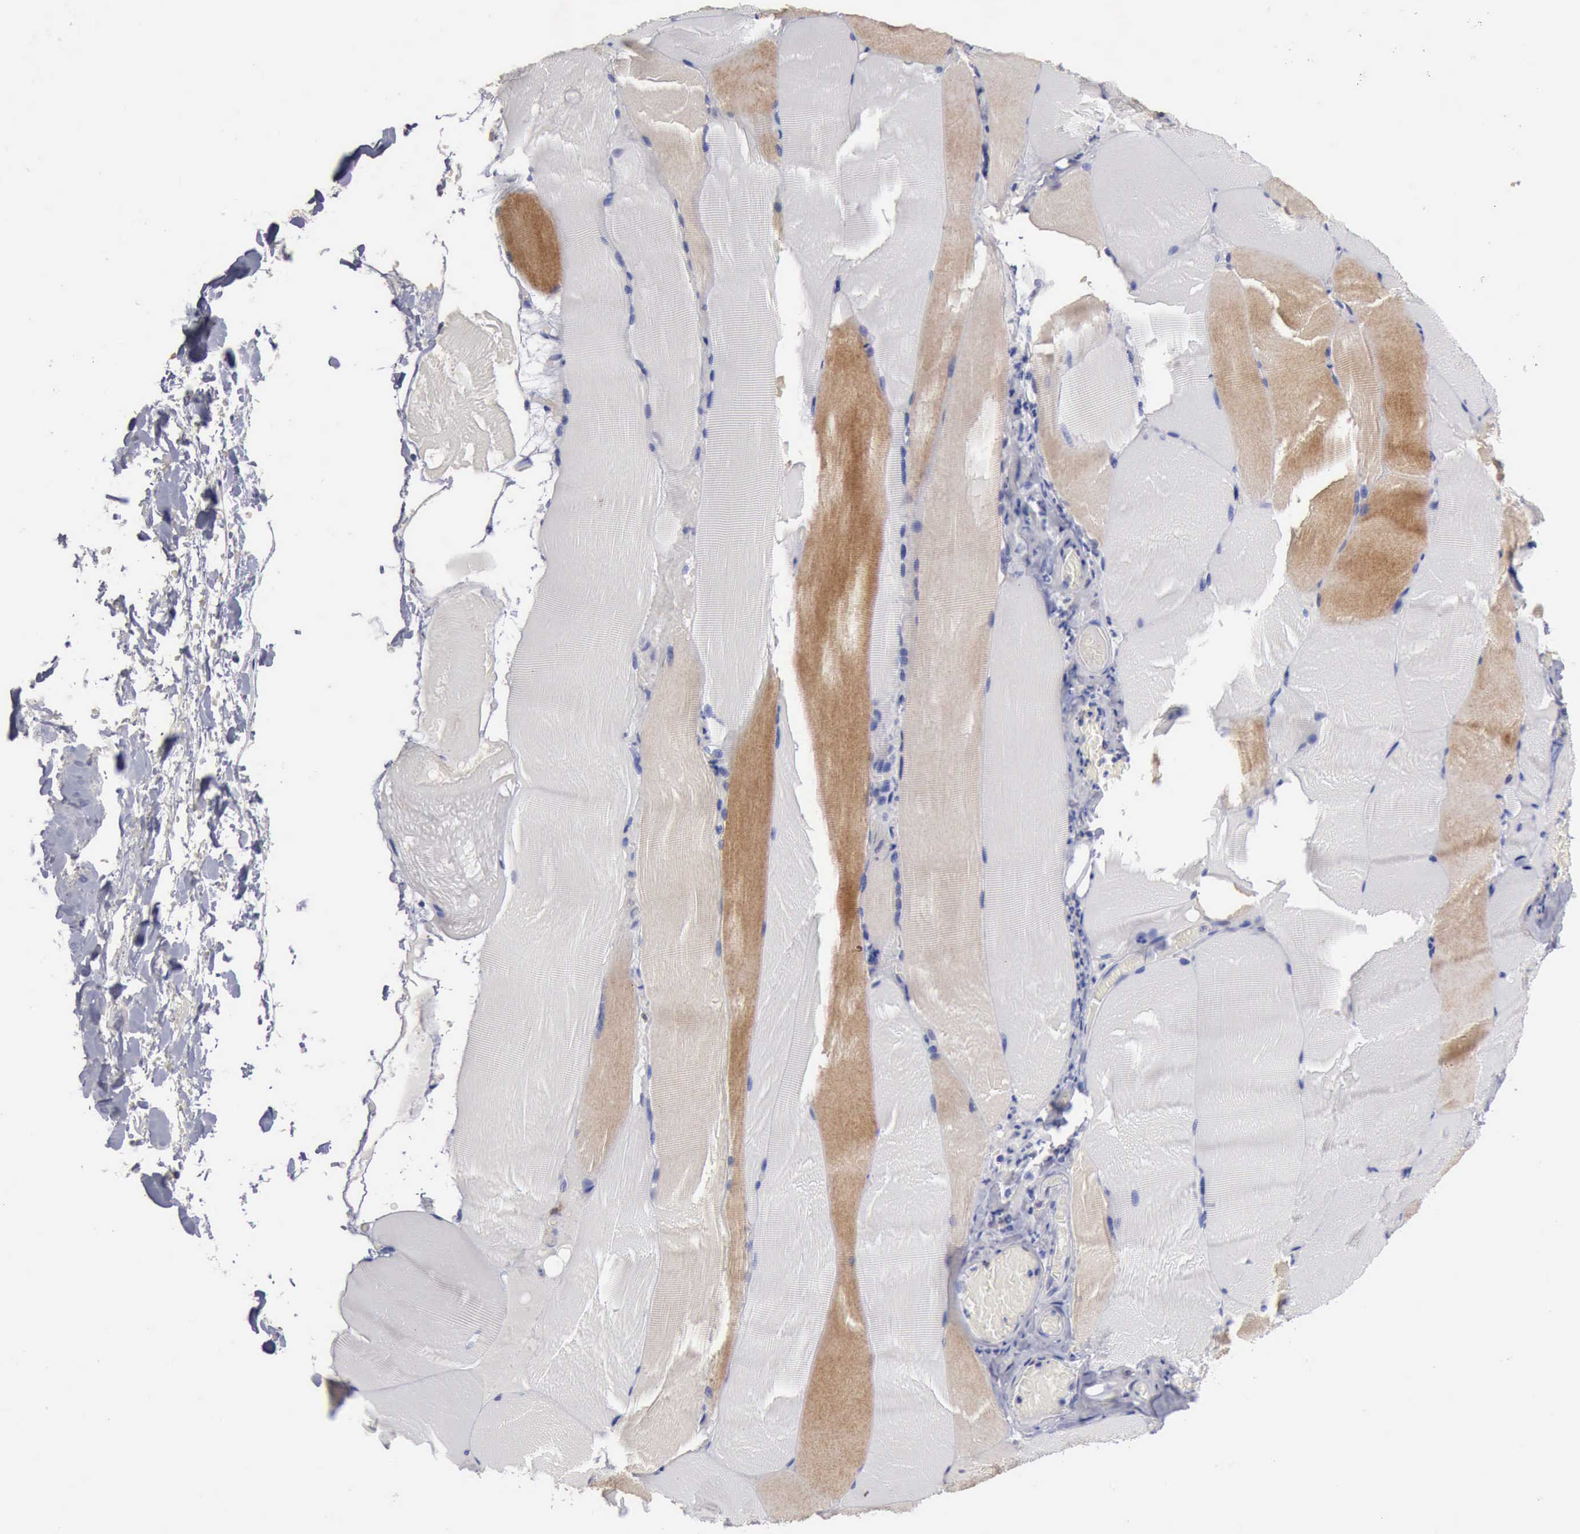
{"staining": {"intensity": "moderate", "quantity": "25%-75%", "location": "cytoplasmic/membranous"}, "tissue": "skeletal muscle", "cell_type": "Myocytes", "image_type": "normal", "snomed": [{"axis": "morphology", "description": "Normal tissue, NOS"}, {"axis": "topography", "description": "Skeletal muscle"}], "caption": "A medium amount of moderate cytoplasmic/membranous positivity is seen in about 25%-75% of myocytes in benign skeletal muscle. Immunohistochemistry (ihc) stains the protein of interest in brown and the nuclei are stained blue.", "gene": "PTGS2", "patient": {"sex": "male", "age": 71}}